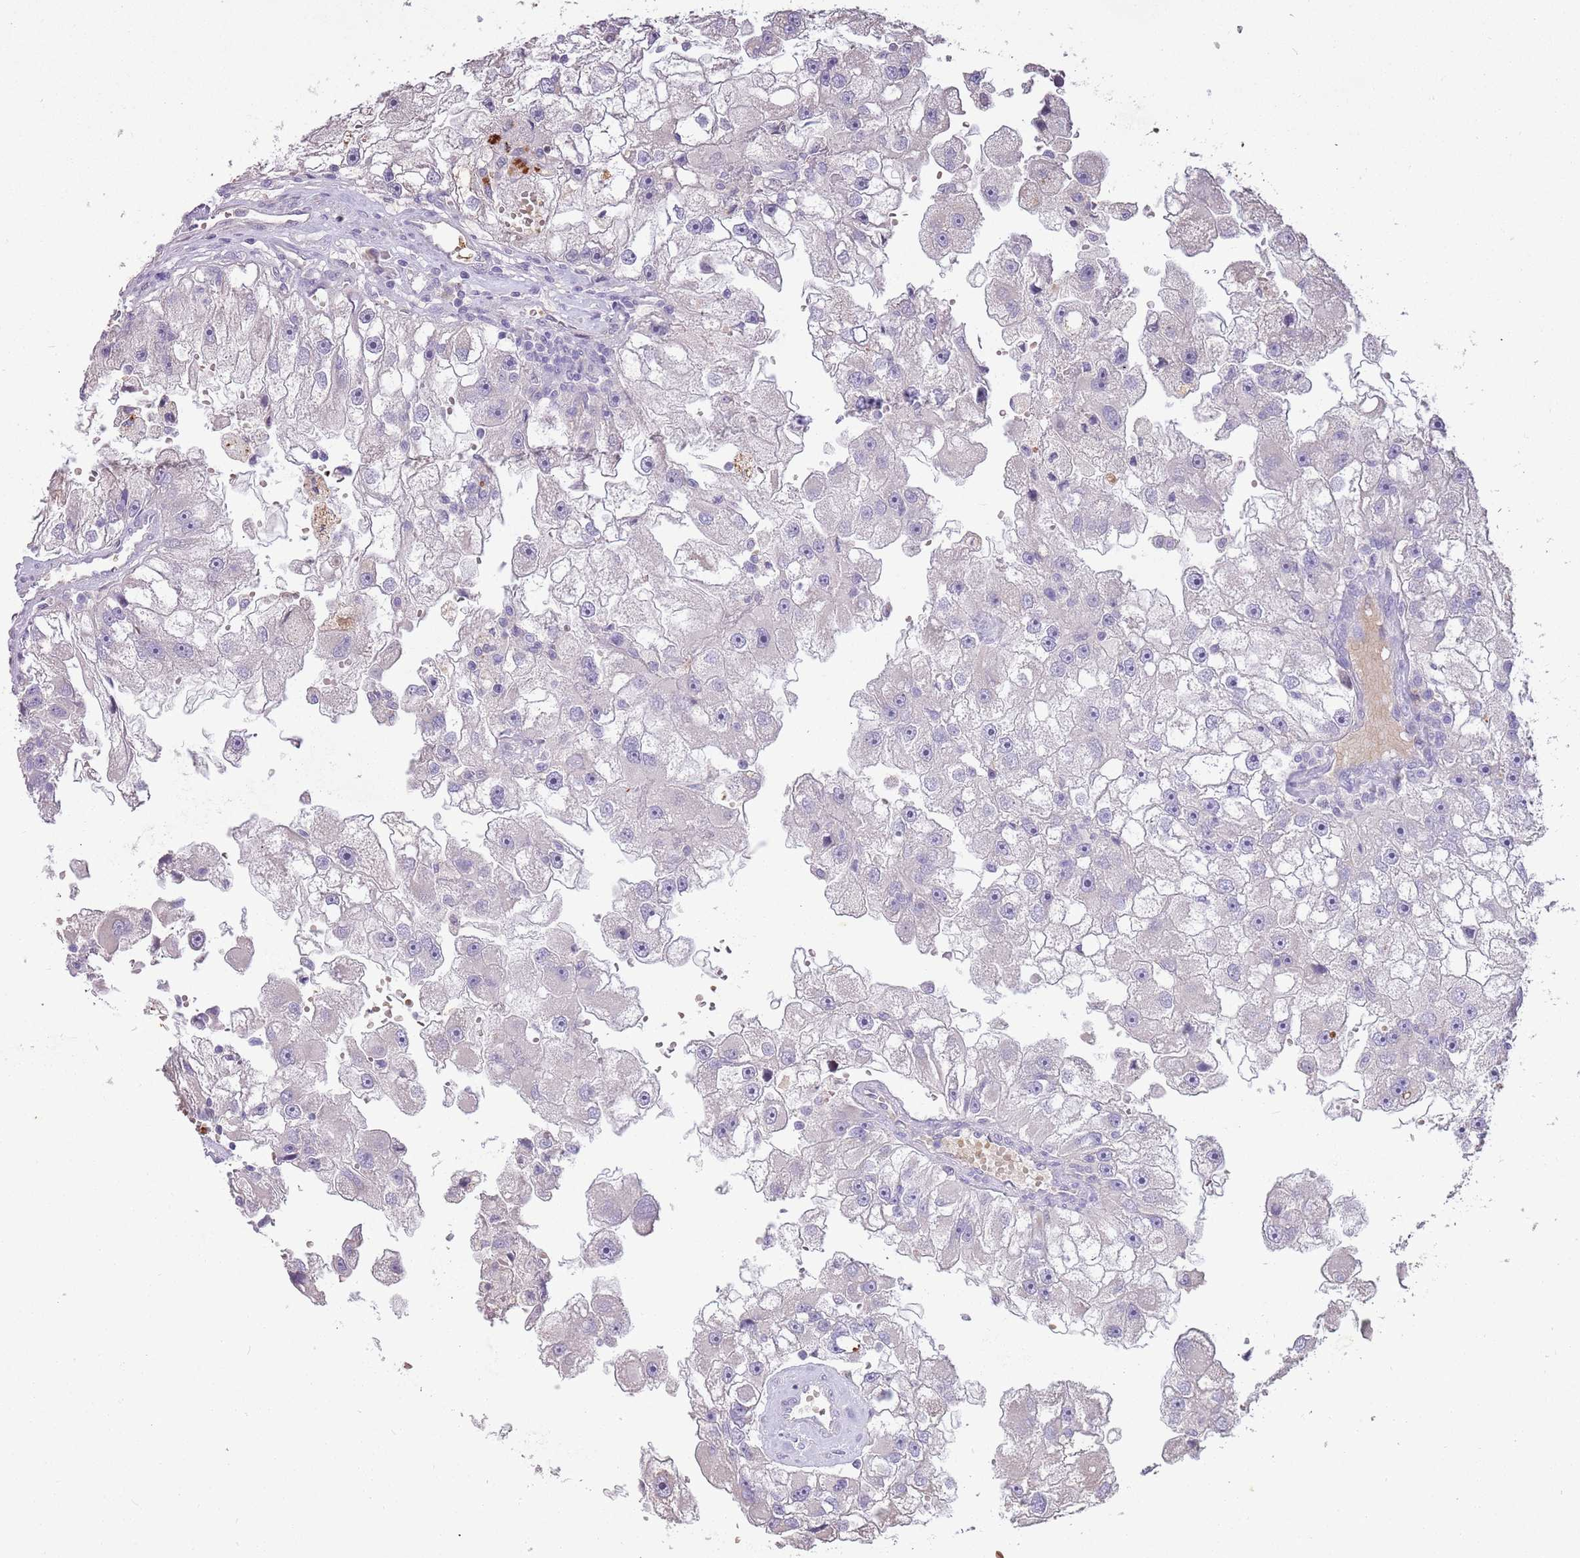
{"staining": {"intensity": "negative", "quantity": "none", "location": "none"}, "tissue": "renal cancer", "cell_type": "Tumor cells", "image_type": "cancer", "snomed": [{"axis": "morphology", "description": "Adenocarcinoma, NOS"}, {"axis": "topography", "description": "Kidney"}], "caption": "Tumor cells are negative for protein expression in human renal cancer.", "gene": "P2RY13", "patient": {"sex": "male", "age": 63}}